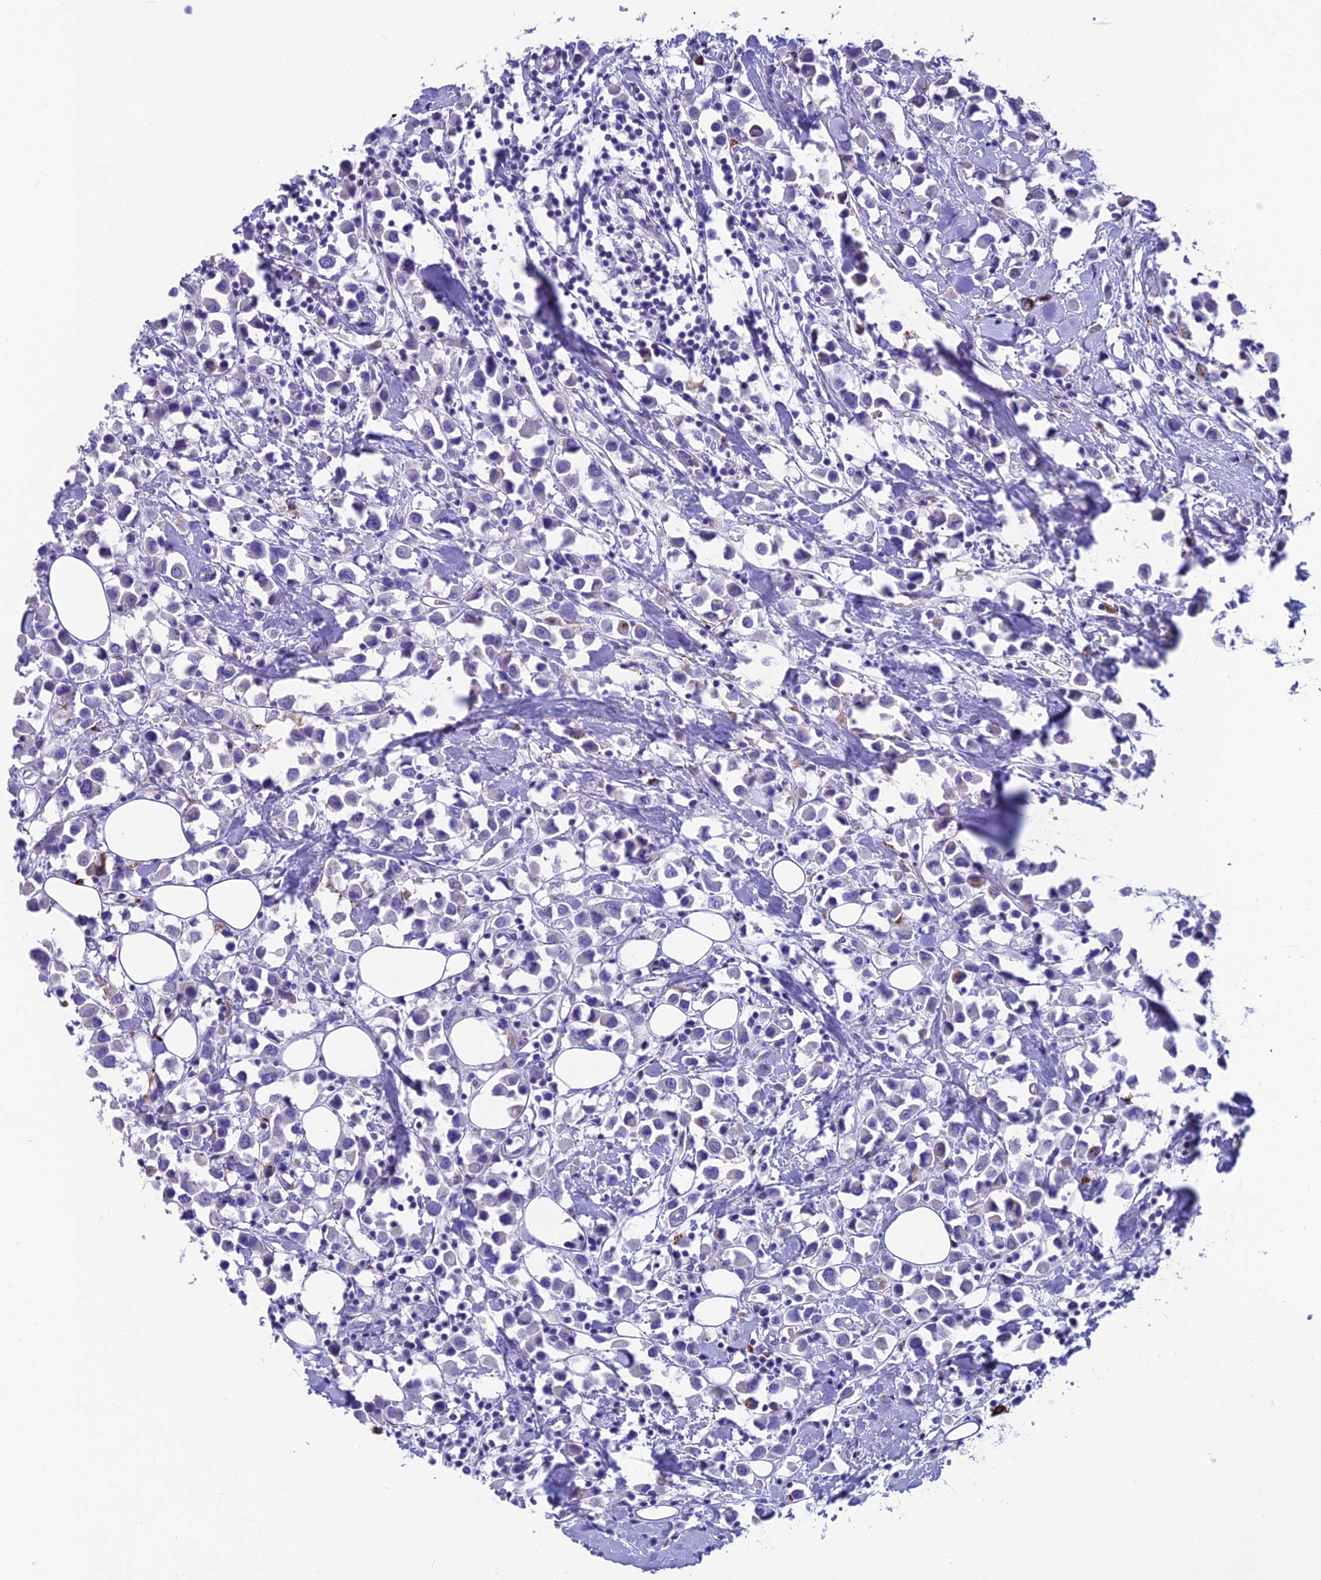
{"staining": {"intensity": "negative", "quantity": "none", "location": "none"}, "tissue": "breast cancer", "cell_type": "Tumor cells", "image_type": "cancer", "snomed": [{"axis": "morphology", "description": "Duct carcinoma"}, {"axis": "topography", "description": "Breast"}], "caption": "A high-resolution micrograph shows IHC staining of breast cancer, which reveals no significant positivity in tumor cells. (DAB (3,3'-diaminobenzidine) IHC with hematoxylin counter stain).", "gene": "GNG11", "patient": {"sex": "female", "age": 61}}